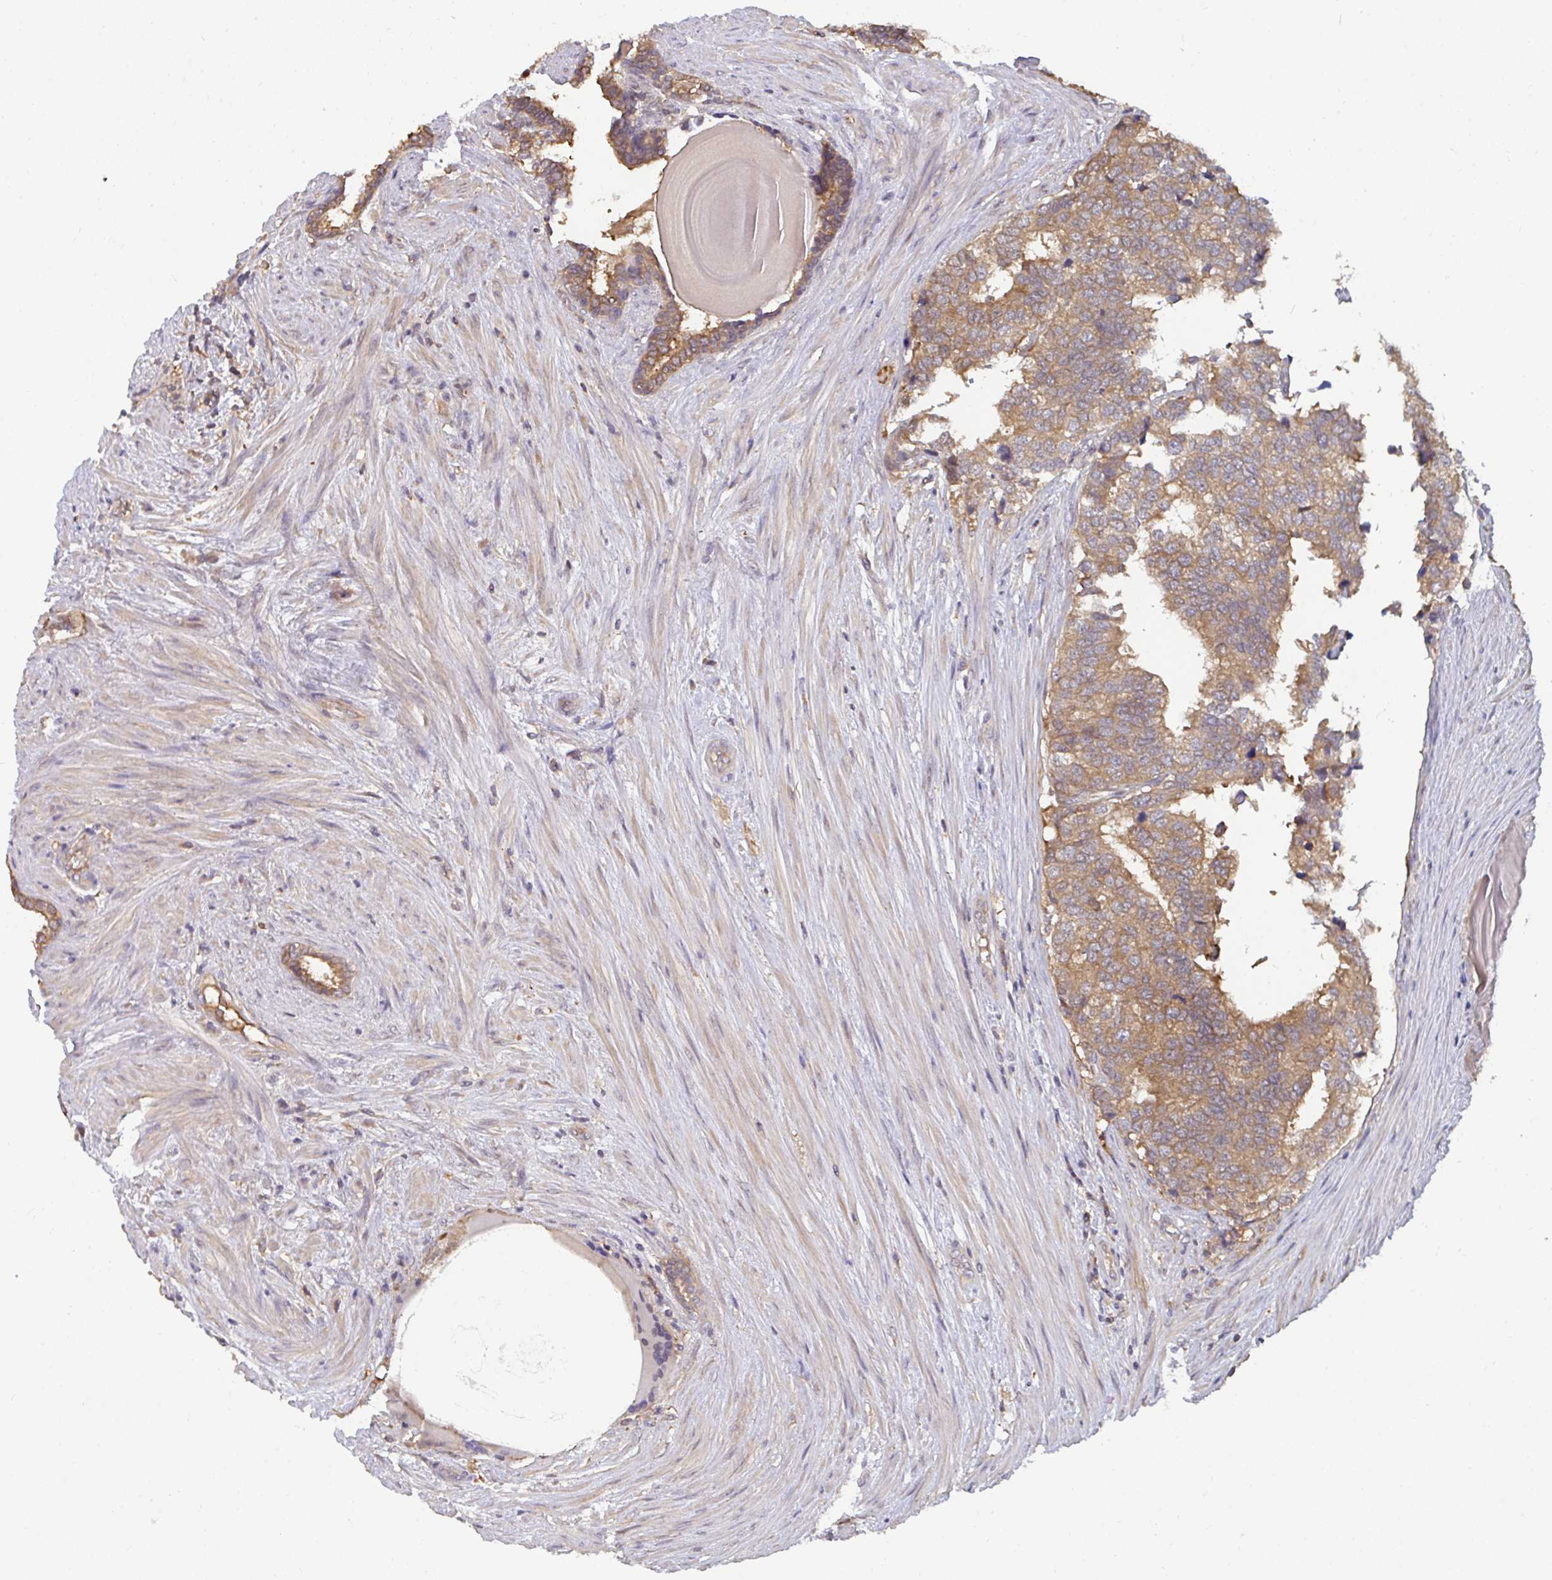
{"staining": {"intensity": "moderate", "quantity": ">75%", "location": "cytoplasmic/membranous"}, "tissue": "prostate cancer", "cell_type": "Tumor cells", "image_type": "cancer", "snomed": [{"axis": "morphology", "description": "Adenocarcinoma, High grade"}, {"axis": "topography", "description": "Prostate"}], "caption": "Protein expression analysis of prostate high-grade adenocarcinoma exhibits moderate cytoplasmic/membranous positivity in approximately >75% of tumor cells.", "gene": "TTC9C", "patient": {"sex": "male", "age": 68}}